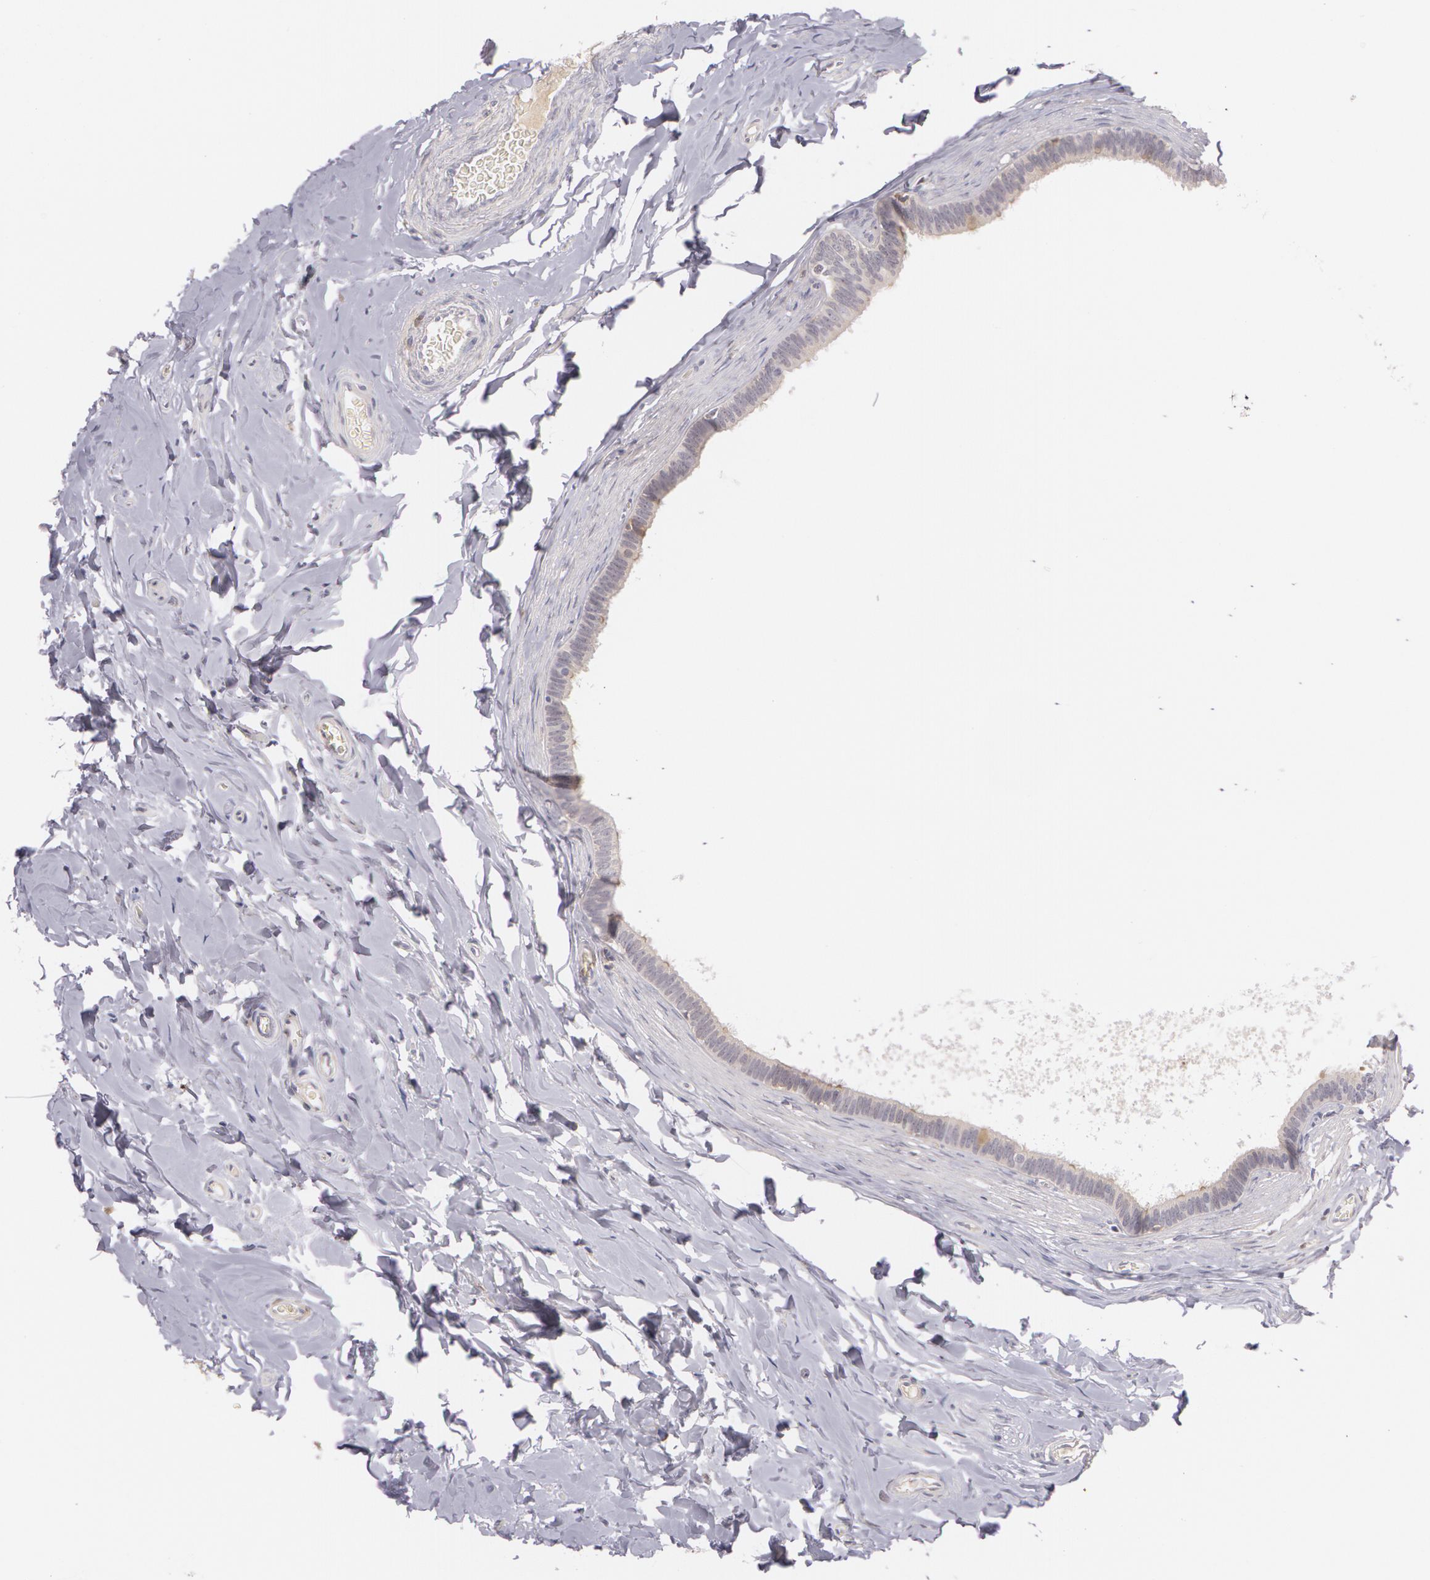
{"staining": {"intensity": "negative", "quantity": "none", "location": "none"}, "tissue": "epididymis", "cell_type": "Glandular cells", "image_type": "normal", "snomed": [{"axis": "morphology", "description": "Normal tissue, NOS"}, {"axis": "topography", "description": "Epididymis"}], "caption": "This micrograph is of benign epididymis stained with immunohistochemistry to label a protein in brown with the nuclei are counter-stained blue. There is no staining in glandular cells.", "gene": "LBP", "patient": {"sex": "male", "age": 26}}